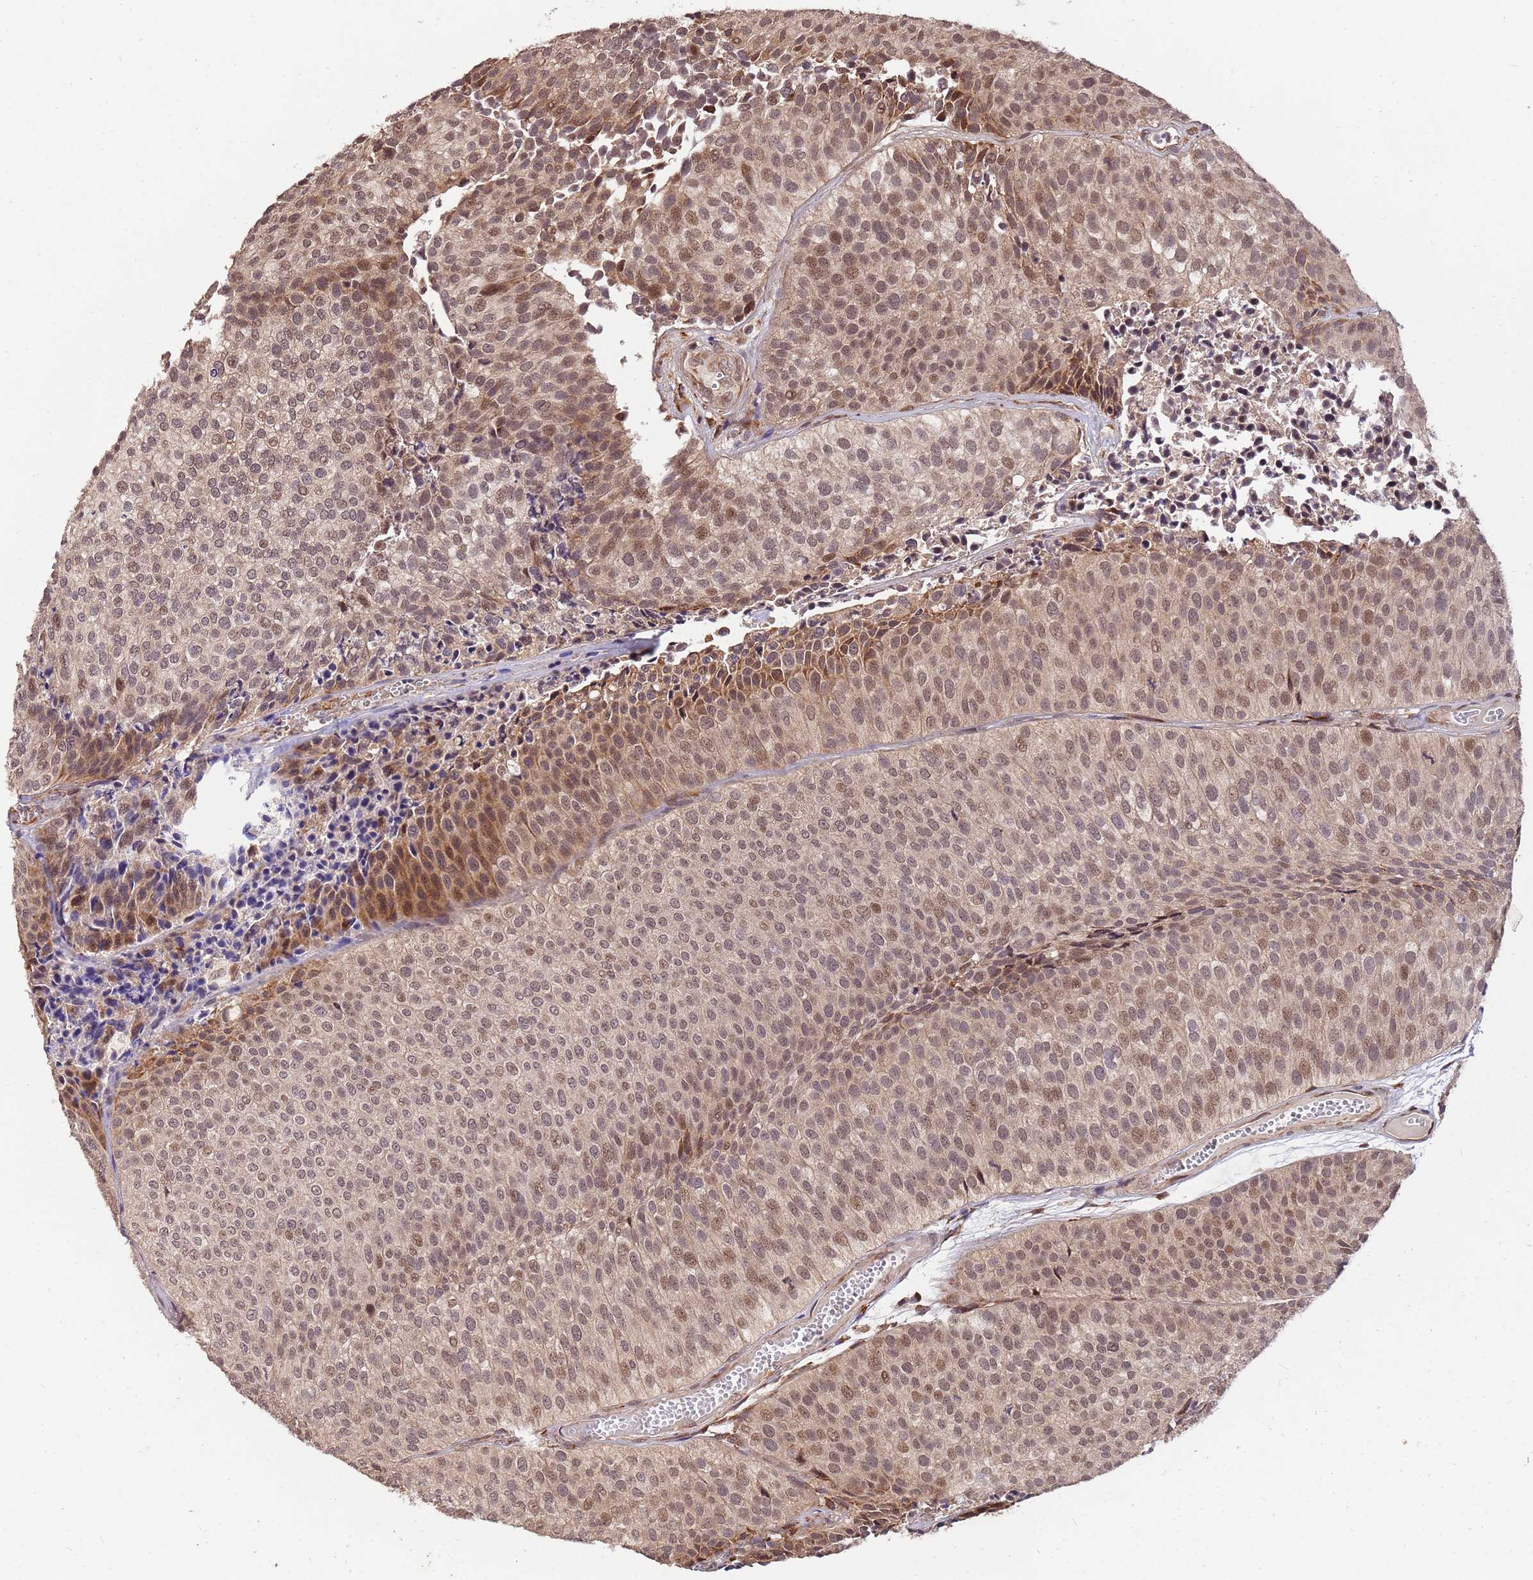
{"staining": {"intensity": "moderate", "quantity": ">75%", "location": "cytoplasmic/membranous,nuclear"}, "tissue": "urothelial cancer", "cell_type": "Tumor cells", "image_type": "cancer", "snomed": [{"axis": "morphology", "description": "Urothelial carcinoma, Low grade"}, {"axis": "topography", "description": "Urinary bladder"}], "caption": "Tumor cells demonstrate moderate cytoplasmic/membranous and nuclear positivity in about >75% of cells in urothelial cancer. Nuclei are stained in blue.", "gene": "ZNF619", "patient": {"sex": "male", "age": 84}}